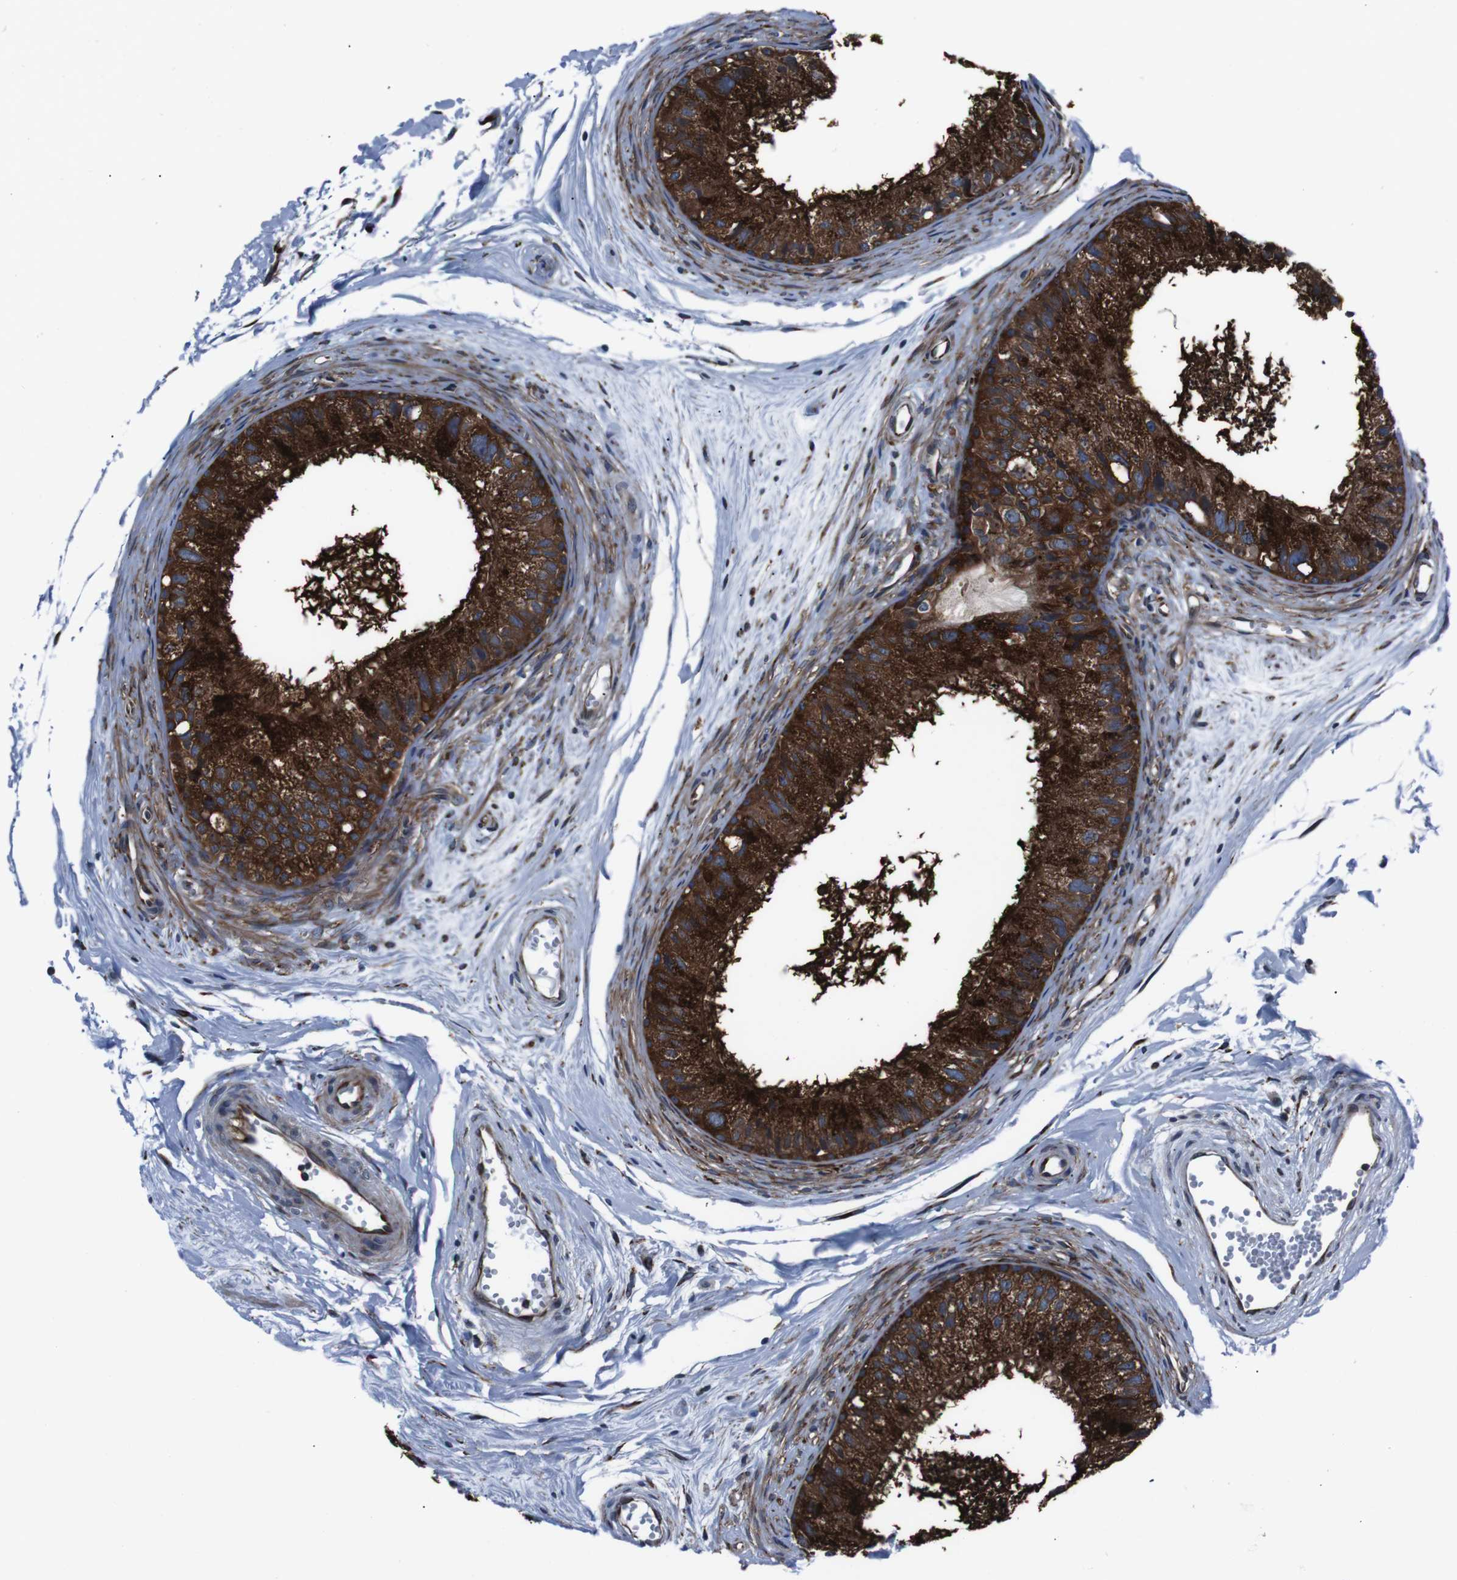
{"staining": {"intensity": "strong", "quantity": ">75%", "location": "cytoplasmic/membranous"}, "tissue": "epididymis", "cell_type": "Glandular cells", "image_type": "normal", "snomed": [{"axis": "morphology", "description": "Normal tissue, NOS"}, {"axis": "topography", "description": "Epididymis"}], "caption": "Brown immunohistochemical staining in unremarkable epididymis displays strong cytoplasmic/membranous expression in about >75% of glandular cells. Using DAB (brown) and hematoxylin (blue) stains, captured at high magnification using brightfield microscopy.", "gene": "EIF4A2", "patient": {"sex": "male", "age": 56}}